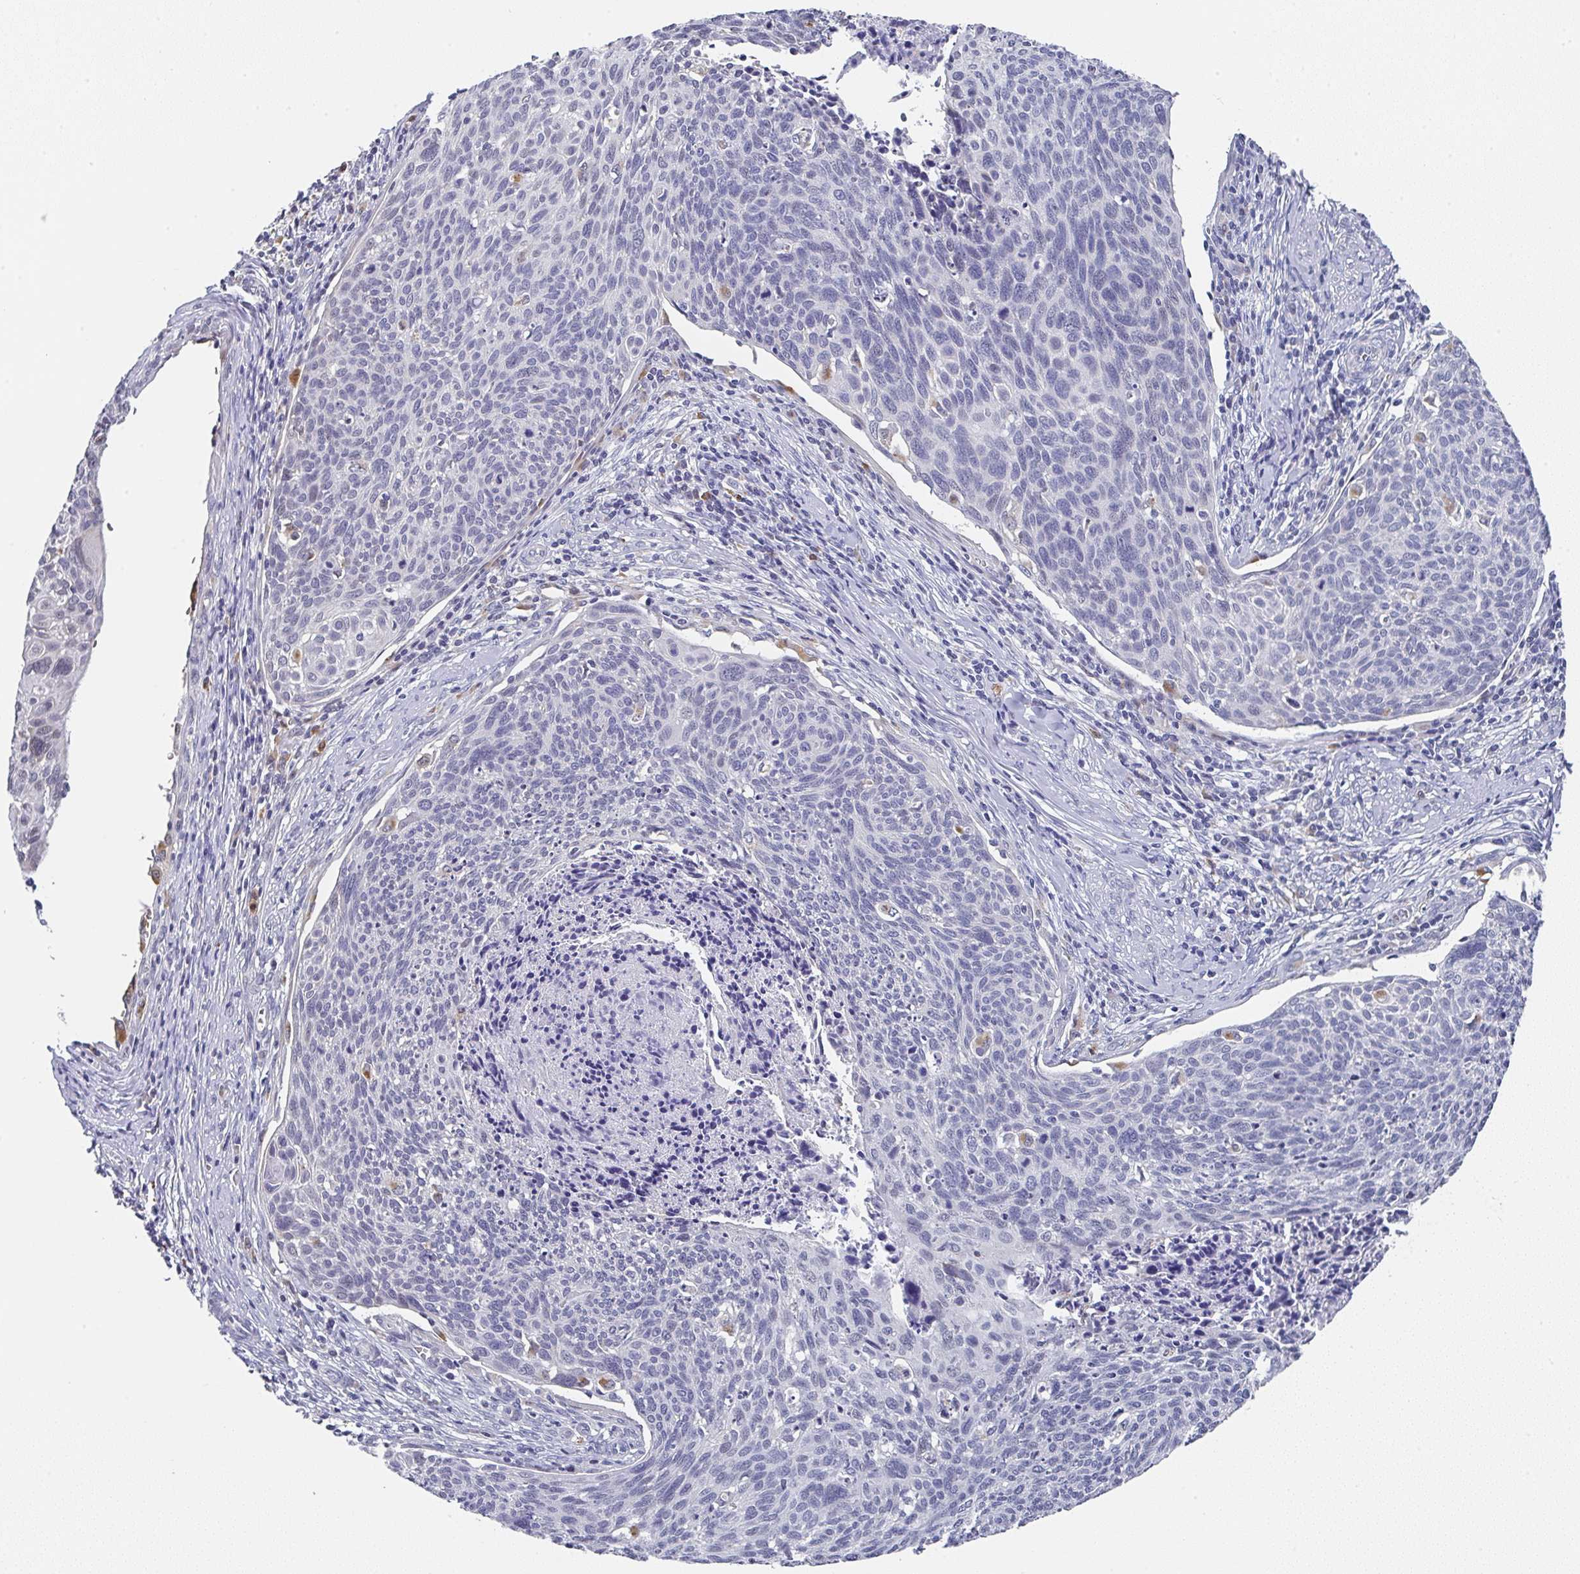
{"staining": {"intensity": "negative", "quantity": "none", "location": "none"}, "tissue": "cervical cancer", "cell_type": "Tumor cells", "image_type": "cancer", "snomed": [{"axis": "morphology", "description": "Squamous cell carcinoma, NOS"}, {"axis": "topography", "description": "Cervix"}], "caption": "Cervical cancer was stained to show a protein in brown. There is no significant positivity in tumor cells.", "gene": "NCF1", "patient": {"sex": "female", "age": 49}}